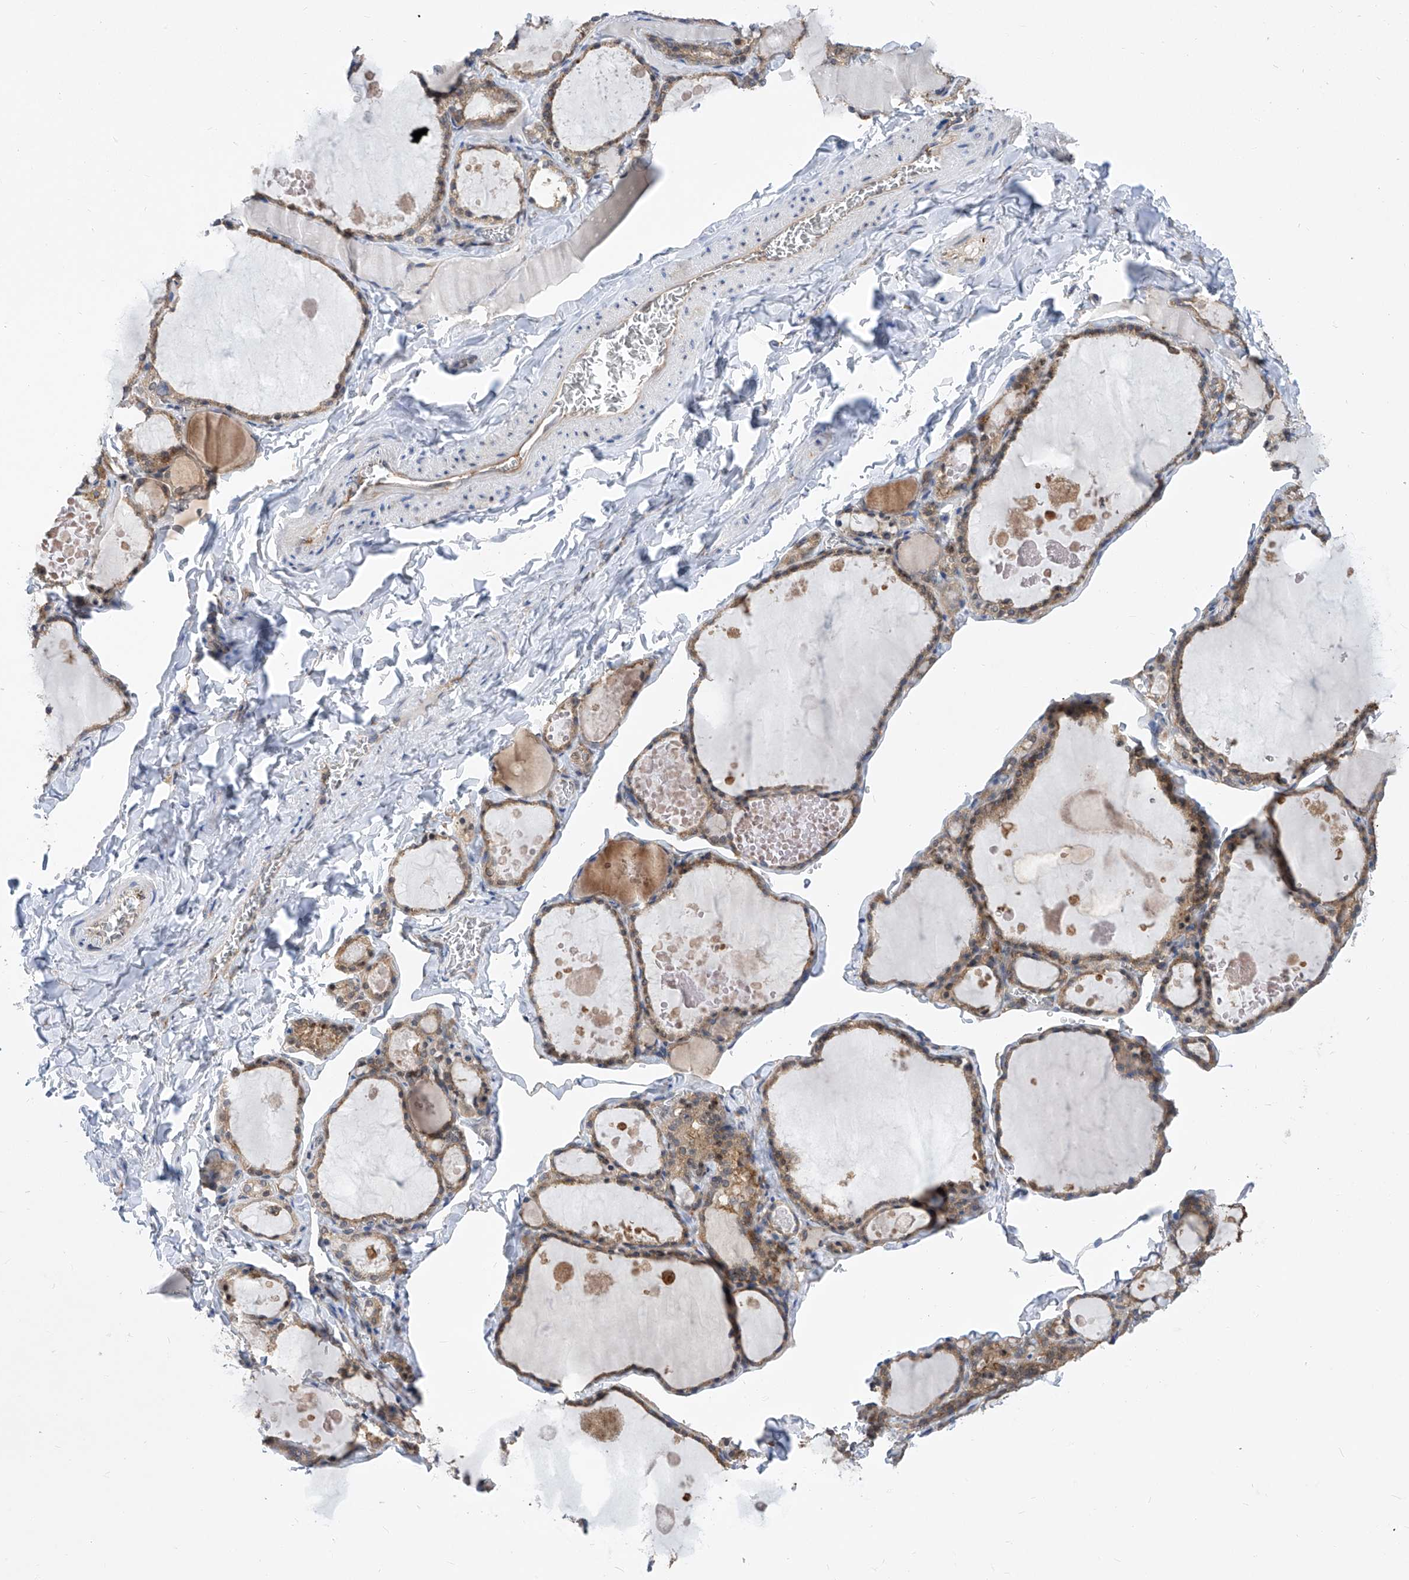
{"staining": {"intensity": "weak", "quantity": ">75%", "location": "cytoplasmic/membranous"}, "tissue": "thyroid gland", "cell_type": "Glandular cells", "image_type": "normal", "snomed": [{"axis": "morphology", "description": "Normal tissue, NOS"}, {"axis": "topography", "description": "Thyroid gland"}], "caption": "A low amount of weak cytoplasmic/membranous staining is appreciated in approximately >75% of glandular cells in unremarkable thyroid gland.", "gene": "EIF3M", "patient": {"sex": "male", "age": 56}}